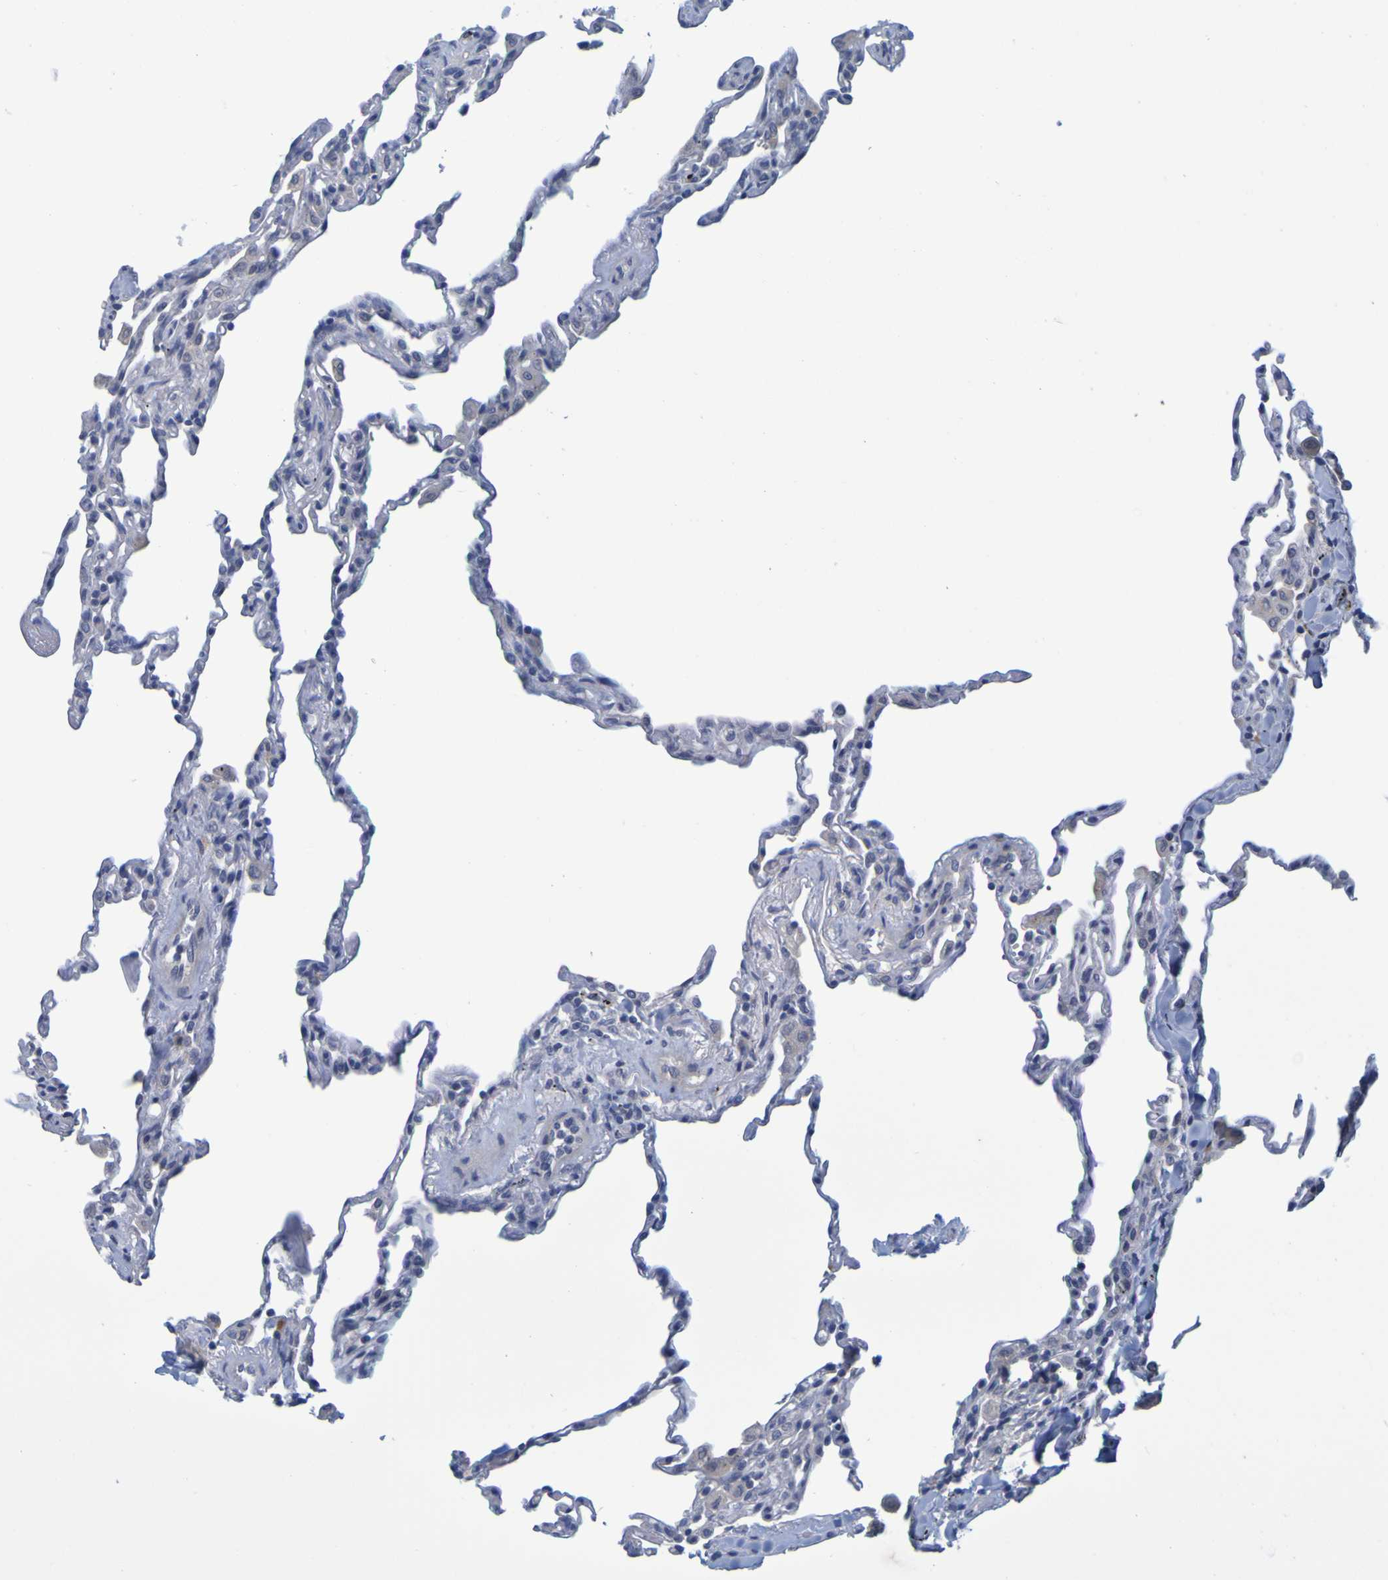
{"staining": {"intensity": "negative", "quantity": "none", "location": "none"}, "tissue": "lung", "cell_type": "Alveolar cells", "image_type": "normal", "snomed": [{"axis": "morphology", "description": "Normal tissue, NOS"}, {"axis": "topography", "description": "Lung"}], "caption": "This is an immunohistochemistry image of benign lung. There is no positivity in alveolar cells.", "gene": "ENDOU", "patient": {"sex": "male", "age": 59}}